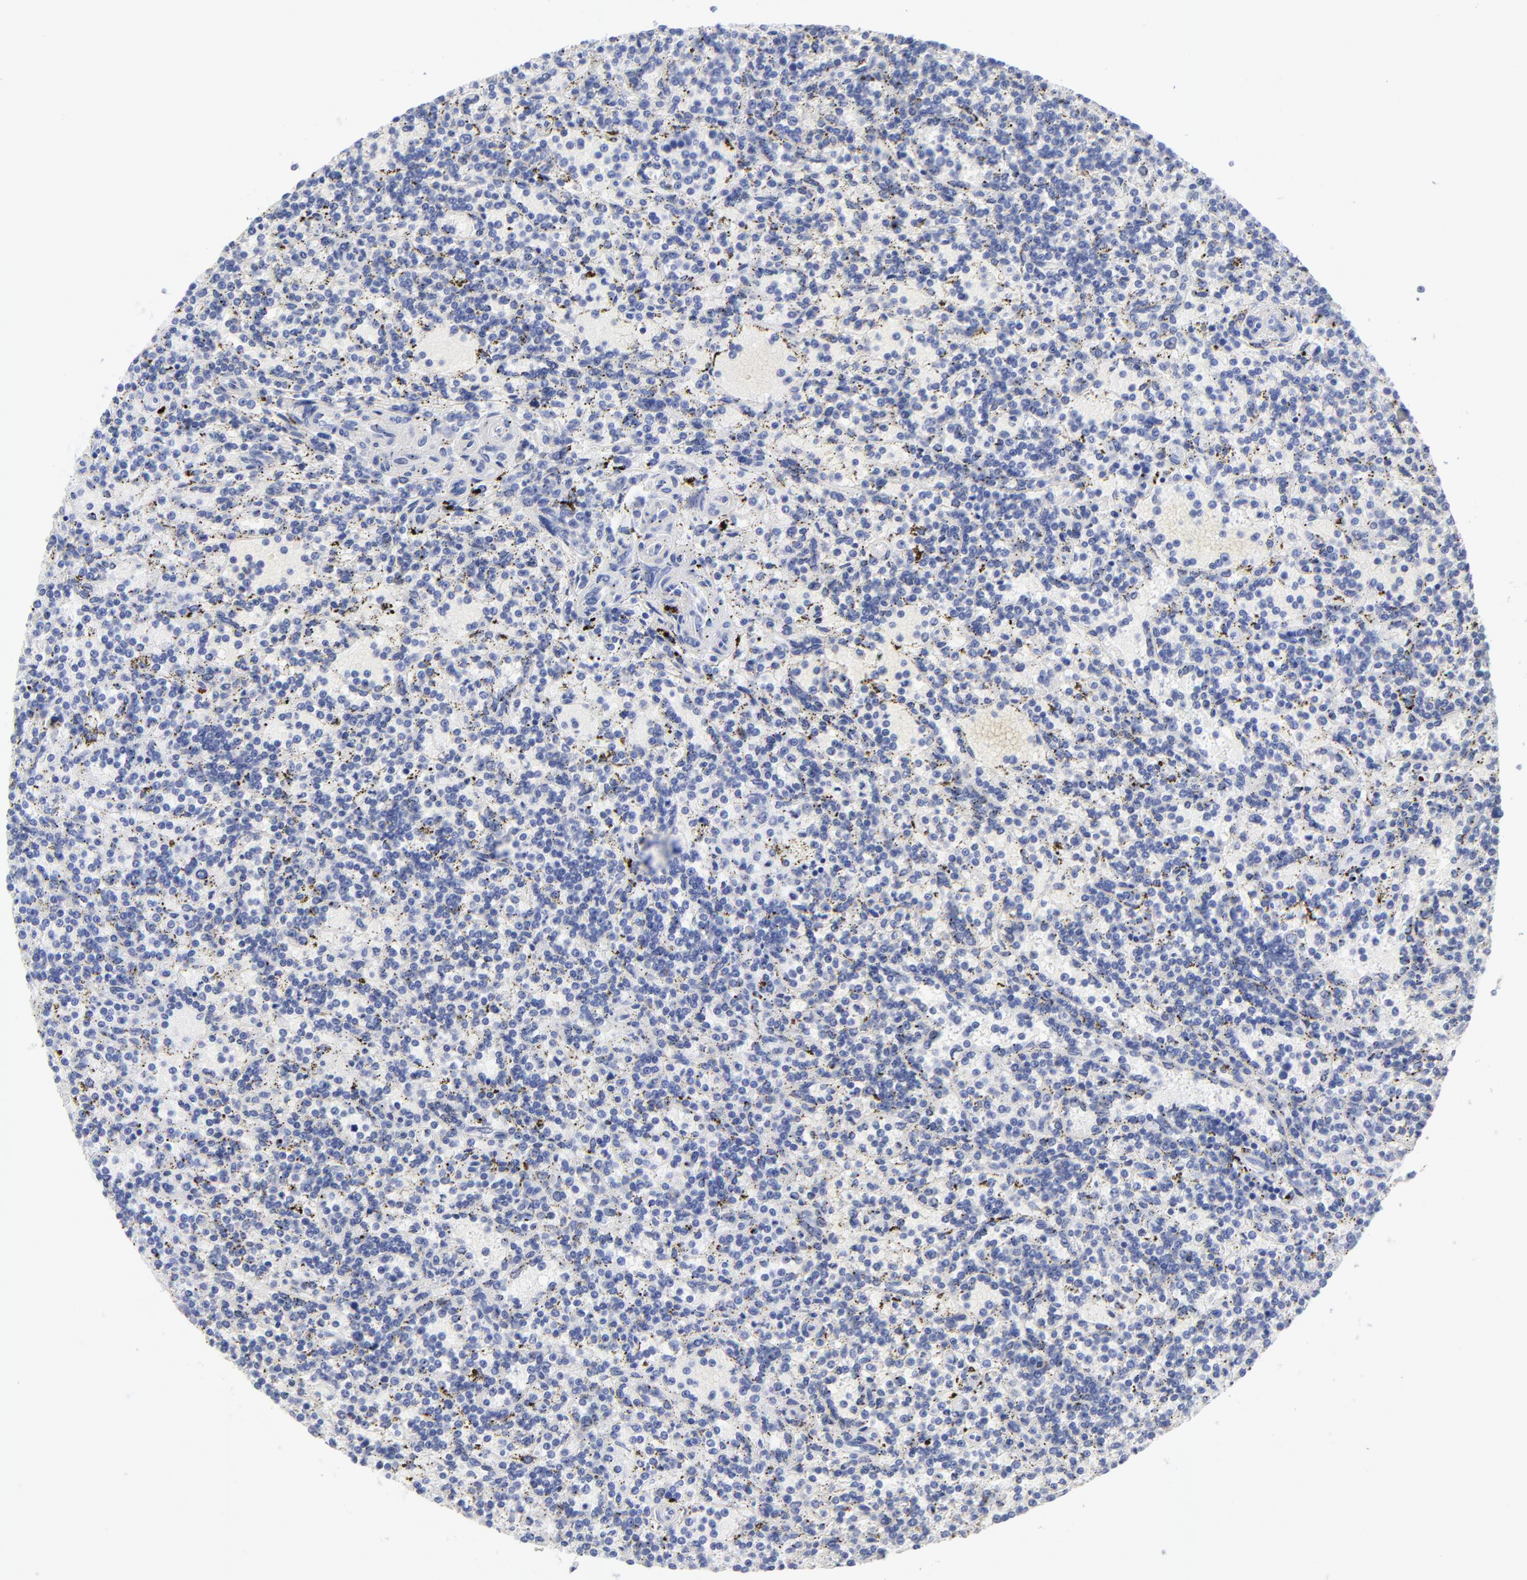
{"staining": {"intensity": "negative", "quantity": "none", "location": "none"}, "tissue": "lymphoma", "cell_type": "Tumor cells", "image_type": "cancer", "snomed": [{"axis": "morphology", "description": "Malignant lymphoma, non-Hodgkin's type, Low grade"}, {"axis": "topography", "description": "Spleen"}], "caption": "This is an immunohistochemistry (IHC) photomicrograph of human malignant lymphoma, non-Hodgkin's type (low-grade). There is no expression in tumor cells.", "gene": "ACY1", "patient": {"sex": "male", "age": 73}}